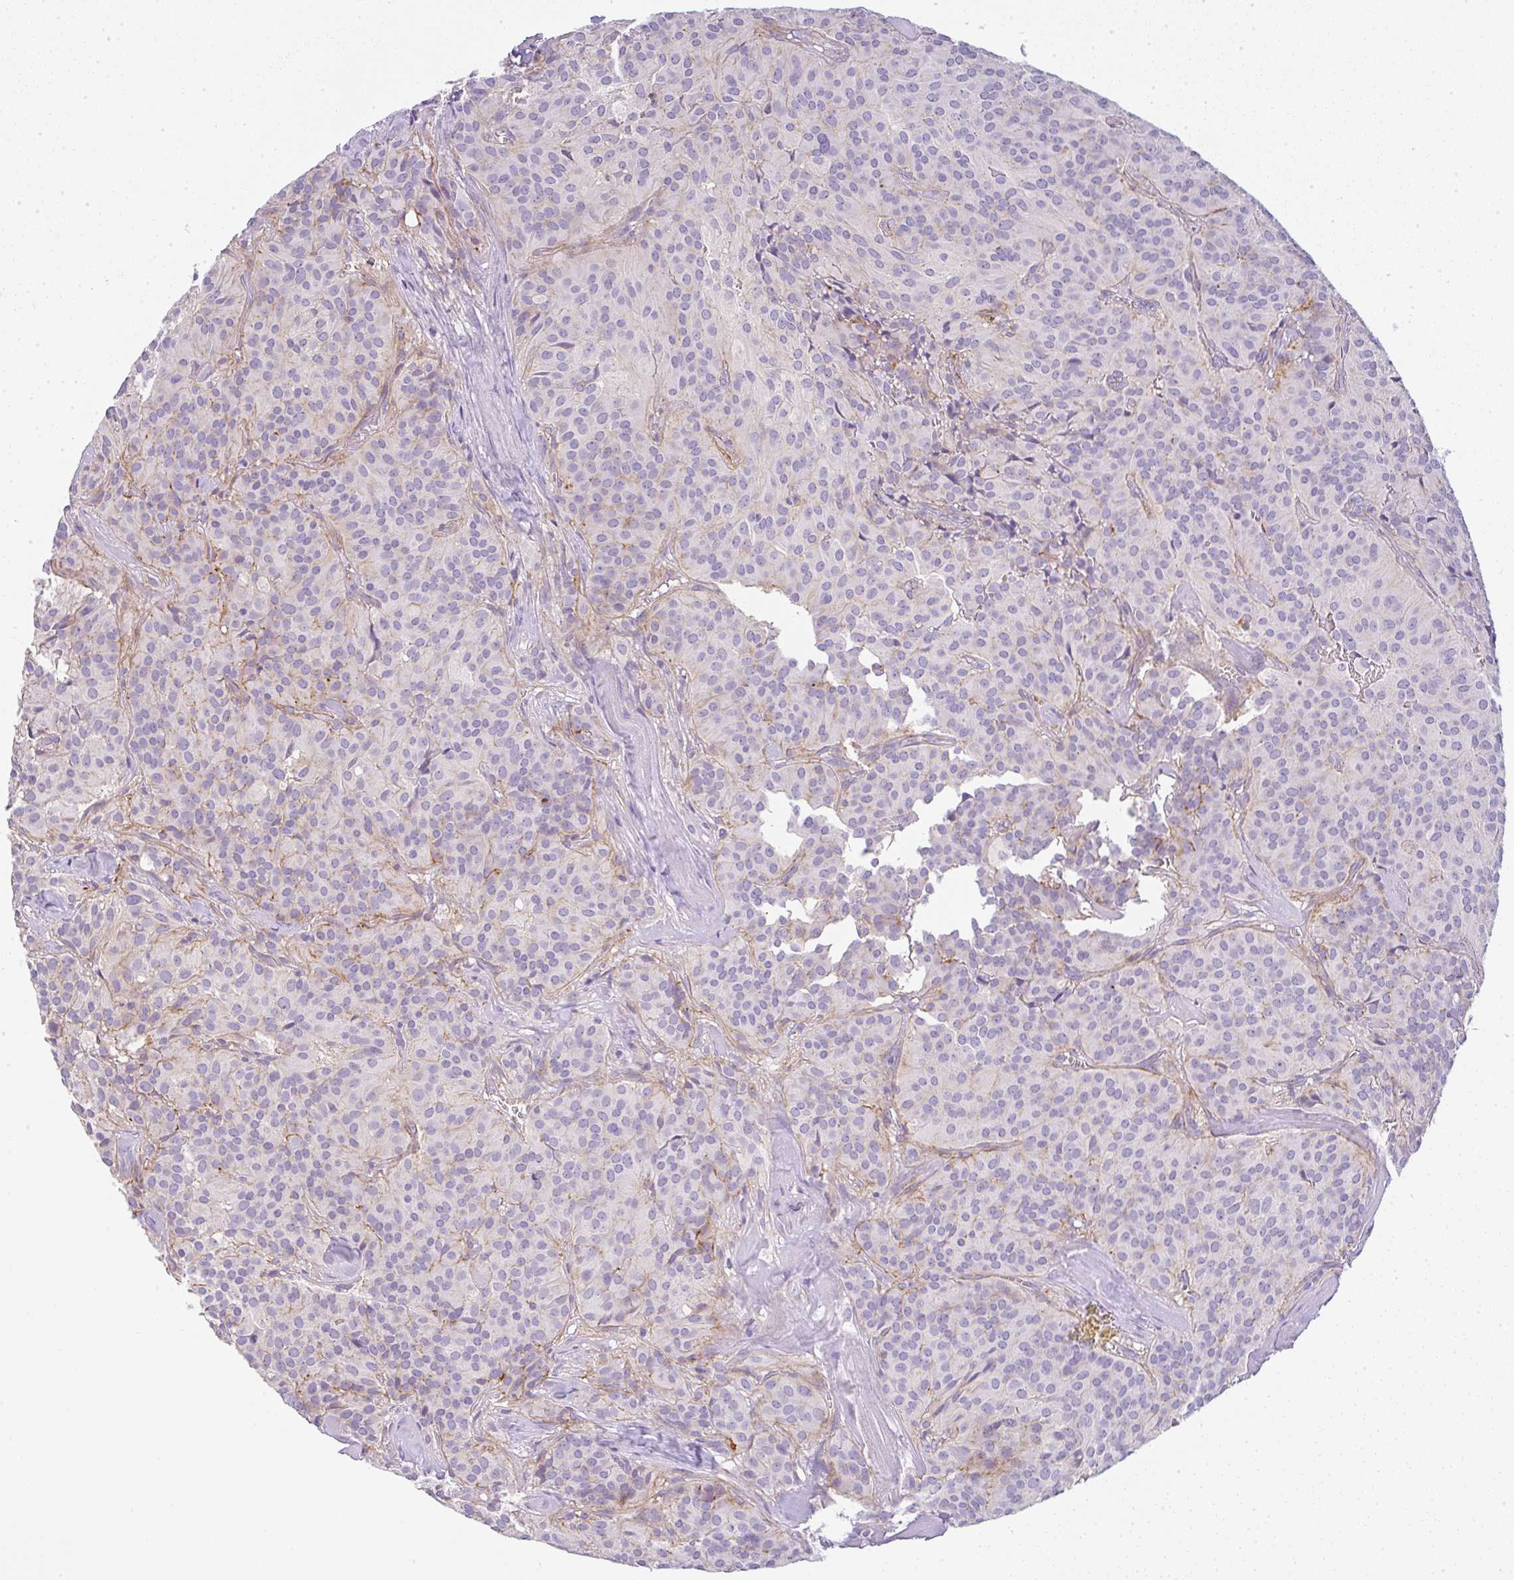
{"staining": {"intensity": "negative", "quantity": "none", "location": "none"}, "tissue": "glioma", "cell_type": "Tumor cells", "image_type": "cancer", "snomed": [{"axis": "morphology", "description": "Glioma, malignant, Low grade"}, {"axis": "topography", "description": "Brain"}], "caption": "High magnification brightfield microscopy of glioma stained with DAB (brown) and counterstained with hematoxylin (blue): tumor cells show no significant expression.", "gene": "LPAR4", "patient": {"sex": "male", "age": 42}}